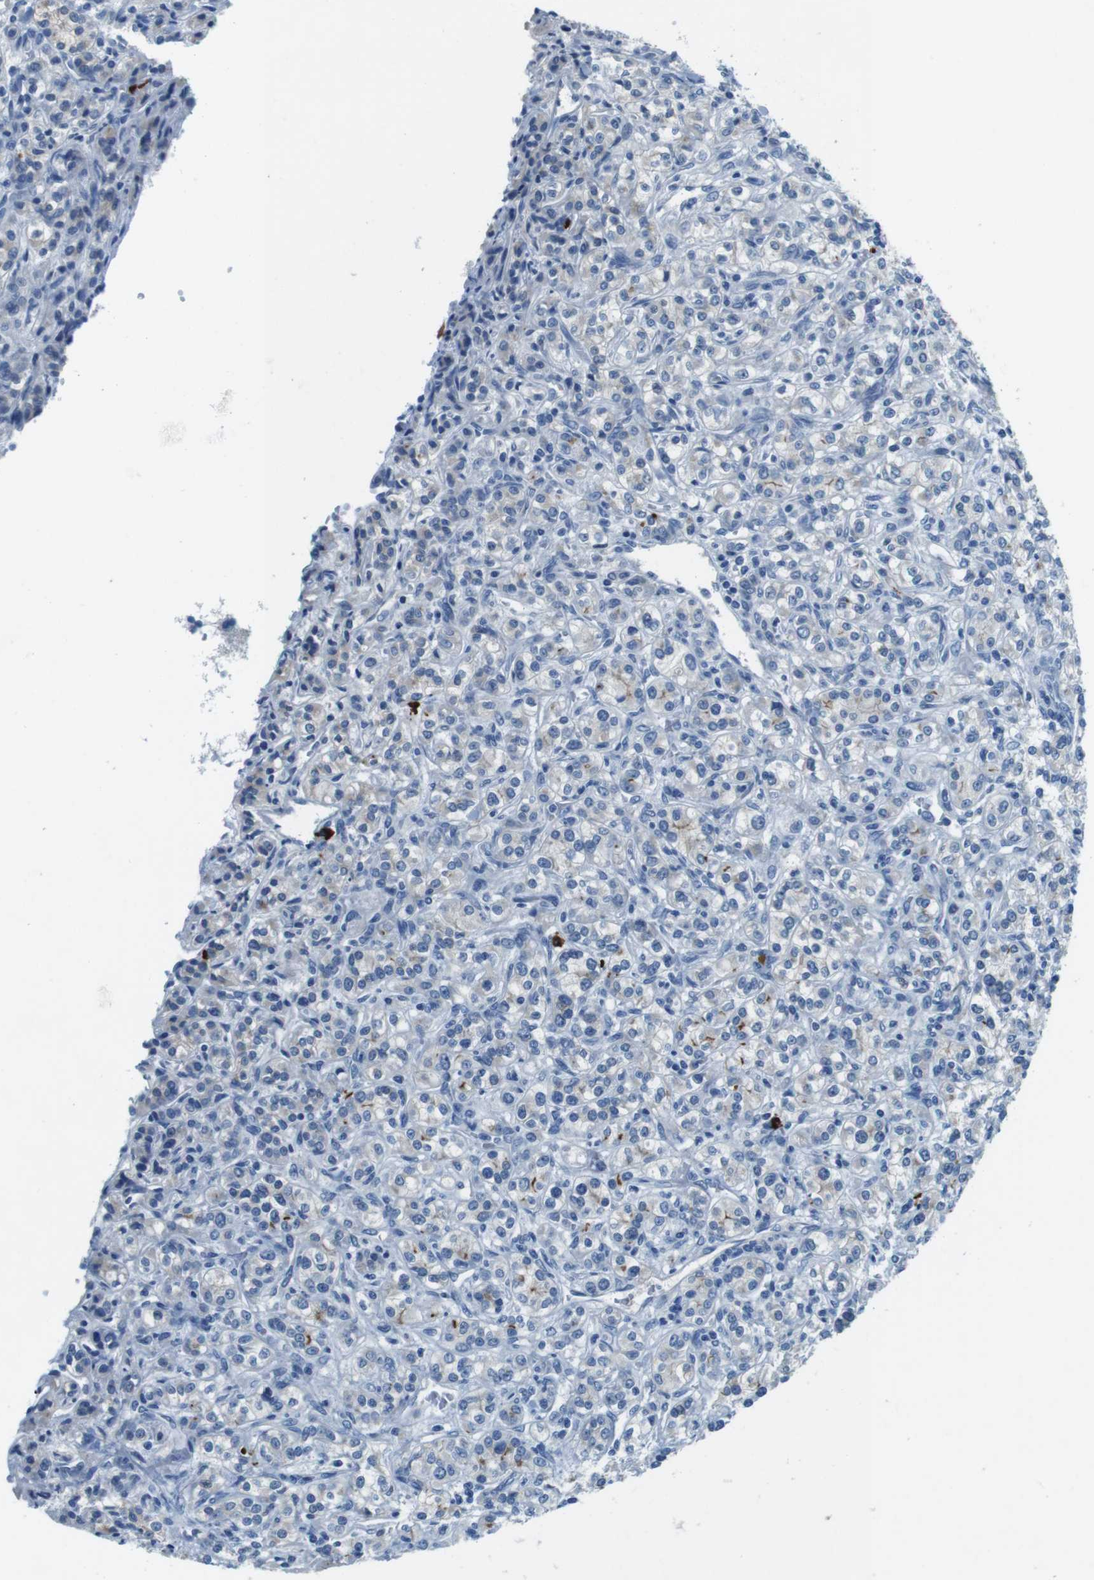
{"staining": {"intensity": "weak", "quantity": "<25%", "location": "cytoplasmic/membranous"}, "tissue": "renal cancer", "cell_type": "Tumor cells", "image_type": "cancer", "snomed": [{"axis": "morphology", "description": "Adenocarcinoma, NOS"}, {"axis": "topography", "description": "Kidney"}], "caption": "This is a histopathology image of immunohistochemistry (IHC) staining of renal adenocarcinoma, which shows no positivity in tumor cells.", "gene": "SLC35A3", "patient": {"sex": "male", "age": 77}}